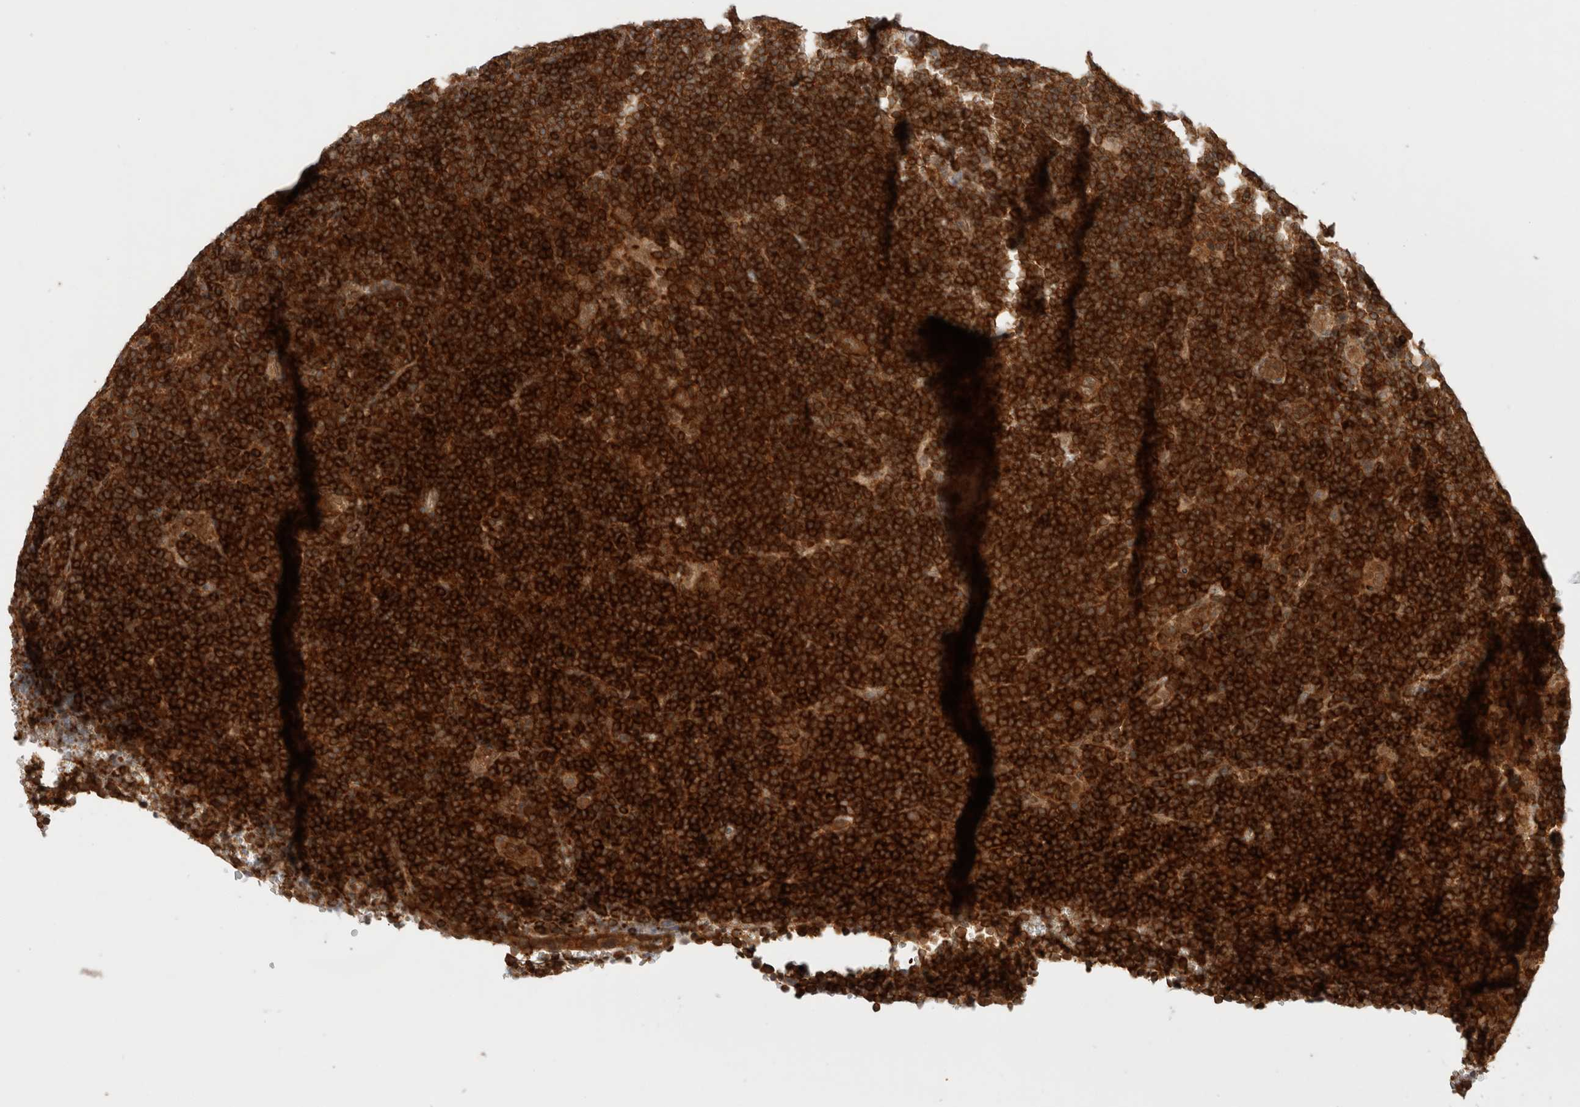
{"staining": {"intensity": "moderate", "quantity": ">75%", "location": "cytoplasmic/membranous"}, "tissue": "lymphoma", "cell_type": "Tumor cells", "image_type": "cancer", "snomed": [{"axis": "morphology", "description": "Hodgkin's disease, NOS"}, {"axis": "topography", "description": "Lymph node"}], "caption": "Tumor cells show moderate cytoplasmic/membranous staining in about >75% of cells in Hodgkin's disease.", "gene": "NFKB1", "patient": {"sex": "female", "age": 57}}